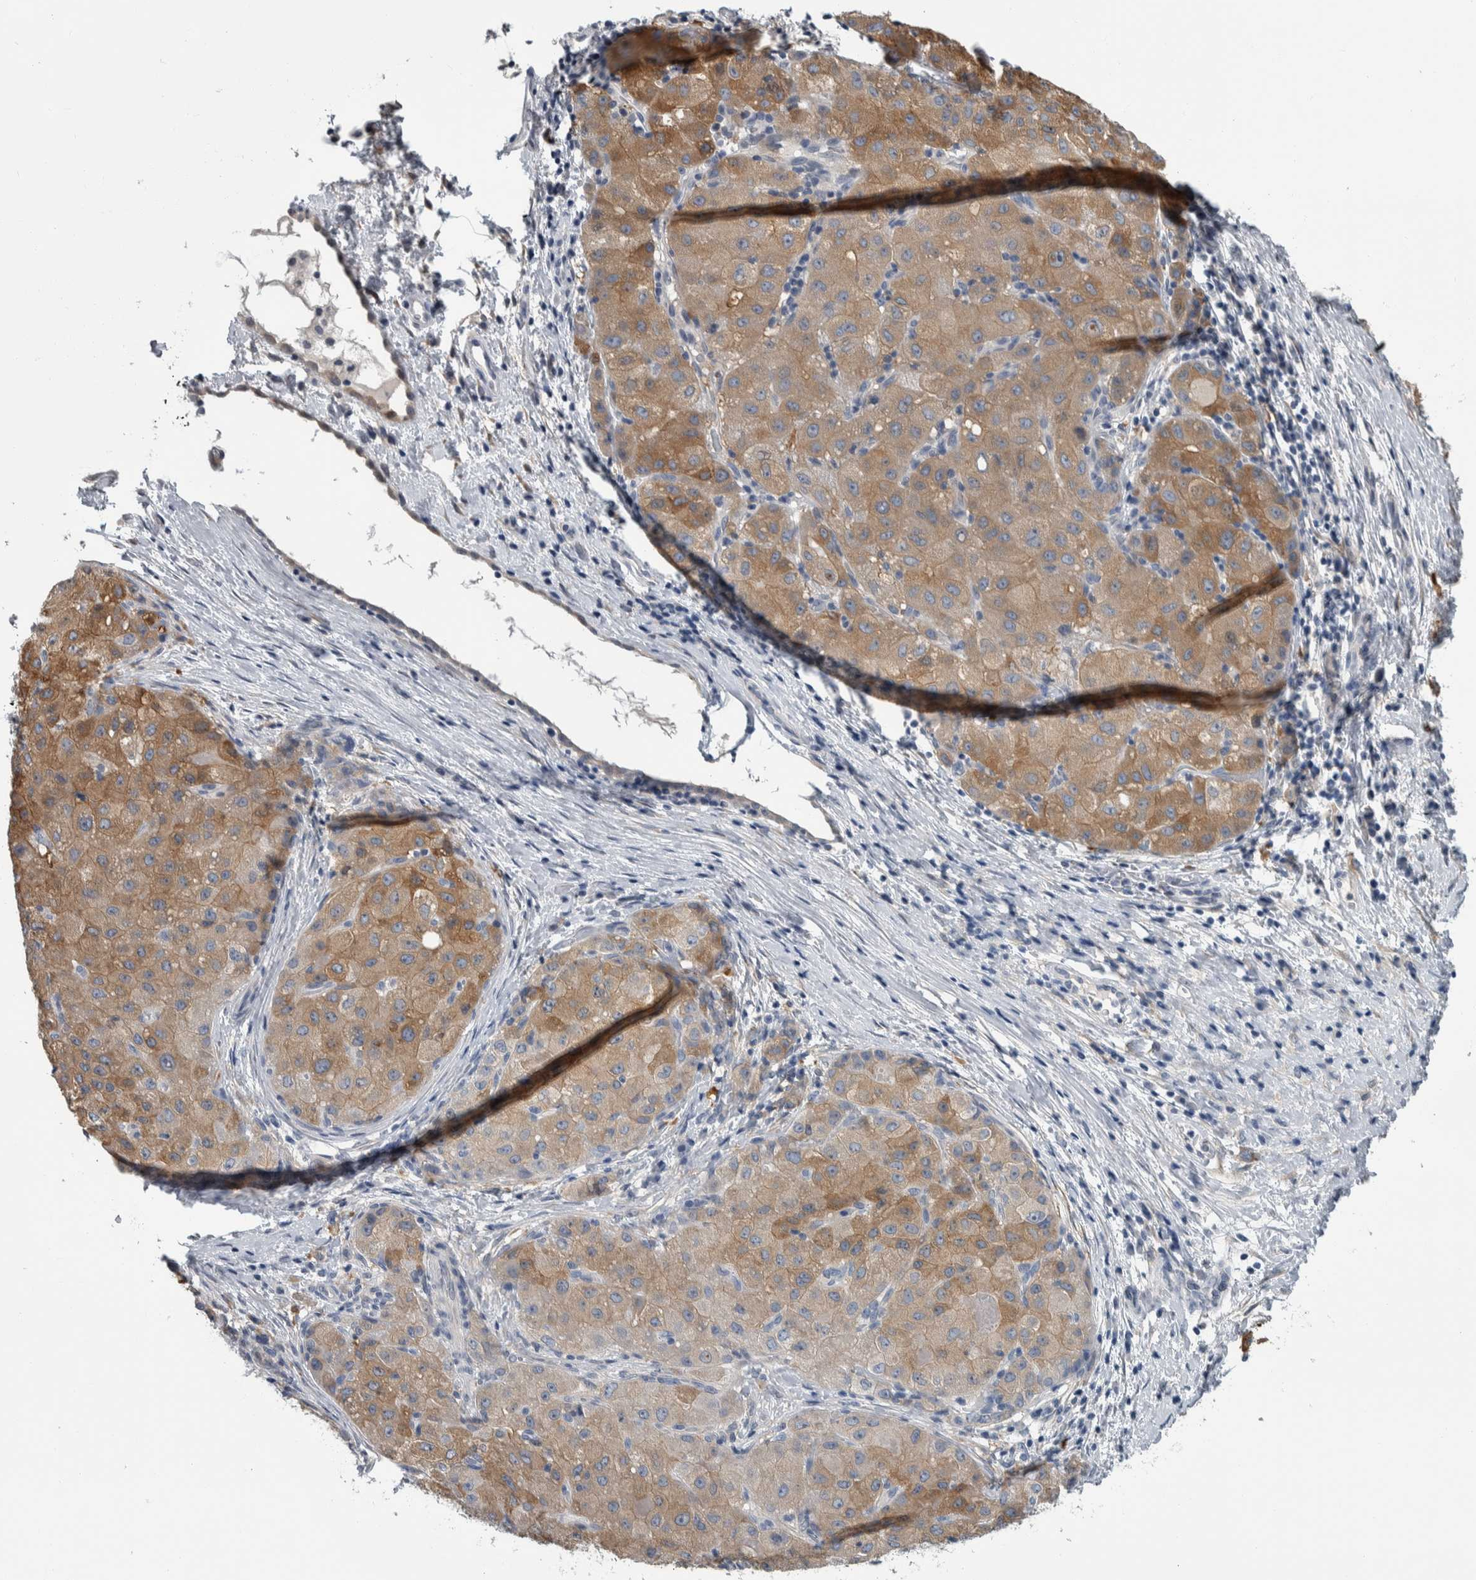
{"staining": {"intensity": "moderate", "quantity": ">75%", "location": "cytoplasmic/membranous"}, "tissue": "liver cancer", "cell_type": "Tumor cells", "image_type": "cancer", "snomed": [{"axis": "morphology", "description": "Carcinoma, Hepatocellular, NOS"}, {"axis": "topography", "description": "Liver"}], "caption": "Immunohistochemistry (IHC) staining of hepatocellular carcinoma (liver), which displays medium levels of moderate cytoplasmic/membranous expression in about >75% of tumor cells indicating moderate cytoplasmic/membranous protein staining. The staining was performed using DAB (3,3'-diaminobenzidine) (brown) for protein detection and nuclei were counterstained in hematoxylin (blue).", "gene": "COL14A1", "patient": {"sex": "male", "age": 80}}